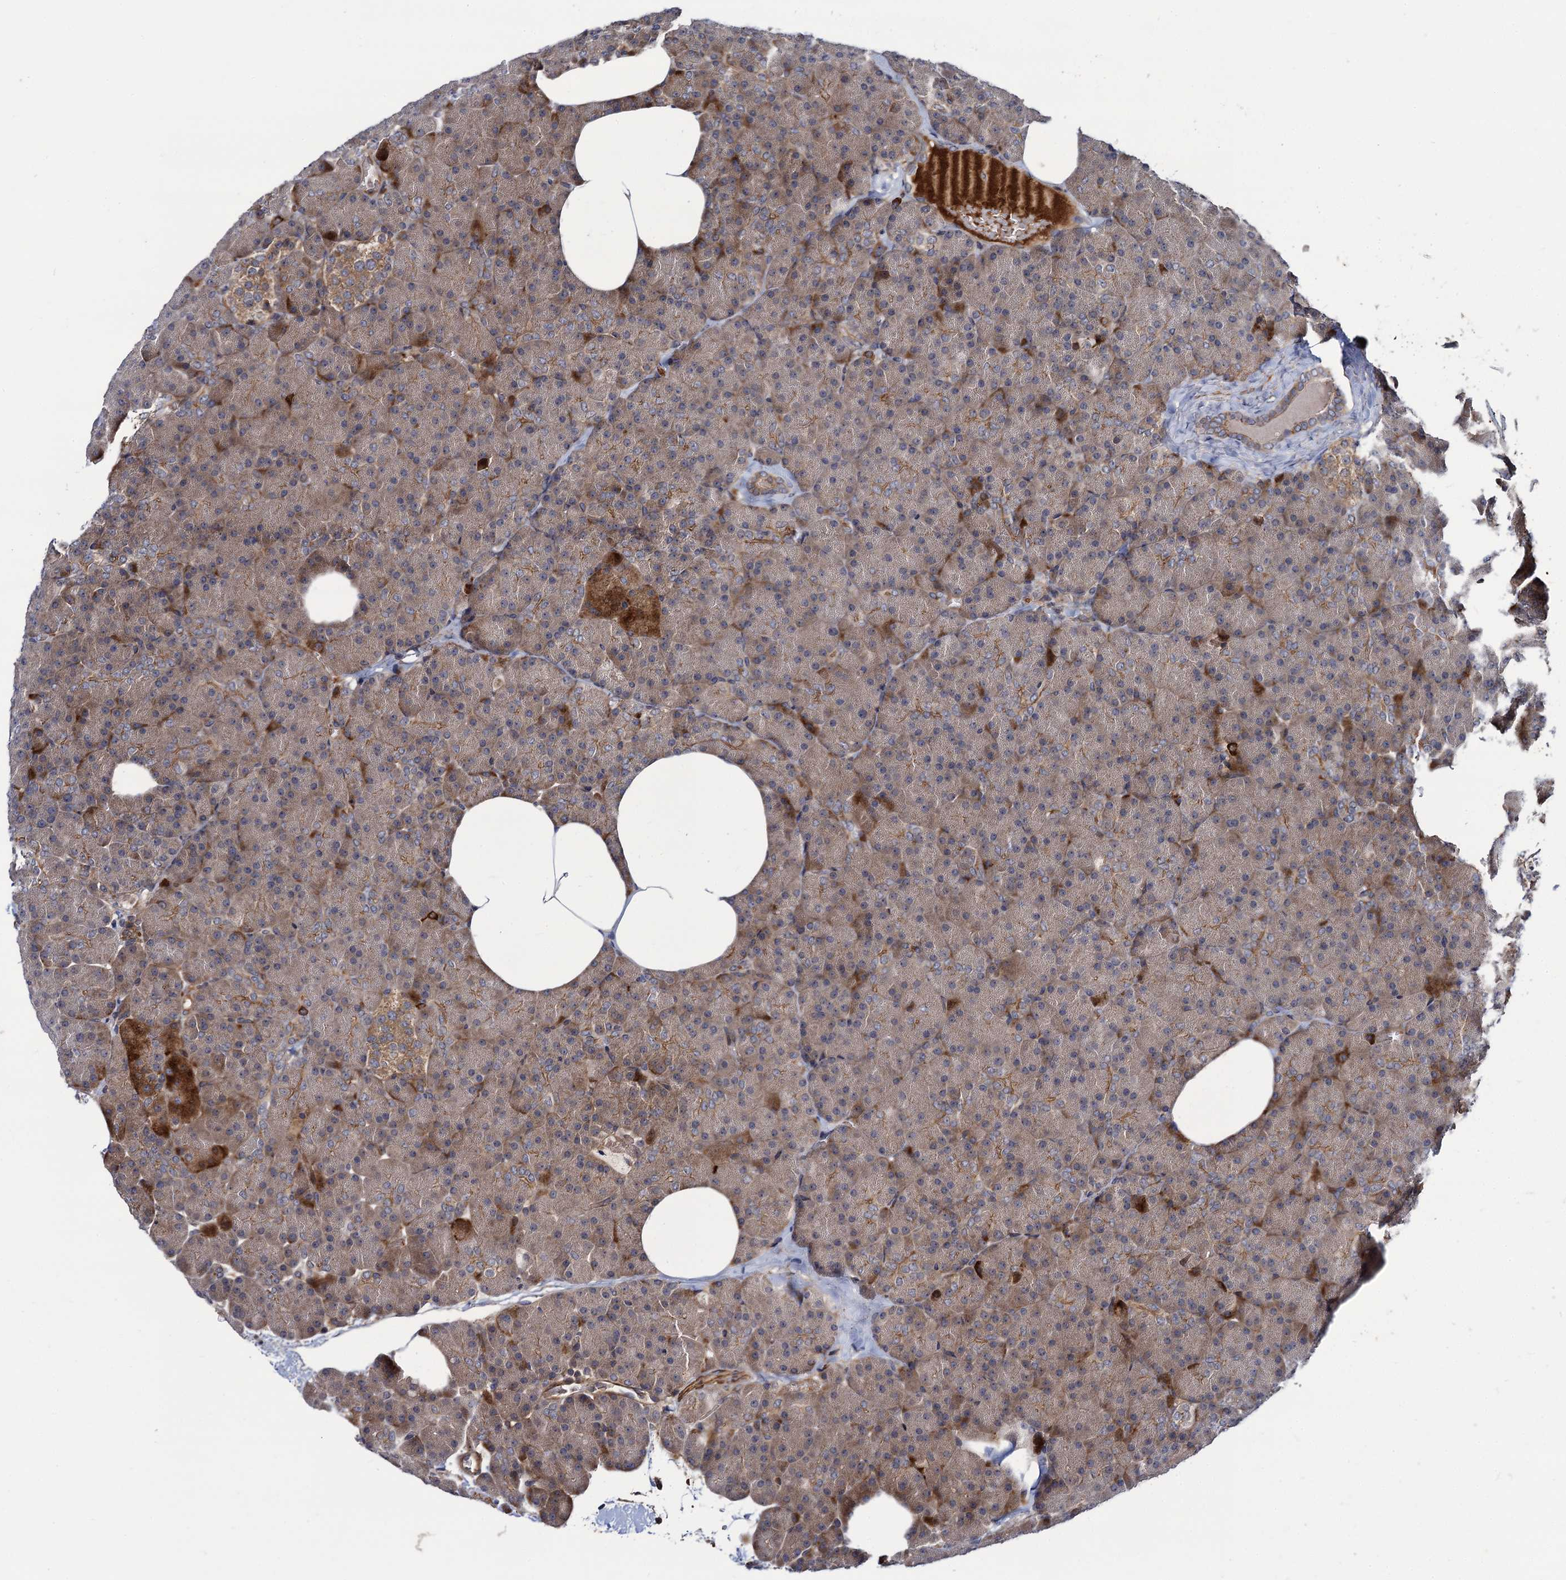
{"staining": {"intensity": "moderate", "quantity": ">75%", "location": "cytoplasmic/membranous"}, "tissue": "pancreas", "cell_type": "Exocrine glandular cells", "image_type": "normal", "snomed": [{"axis": "morphology", "description": "Normal tissue, NOS"}, {"axis": "morphology", "description": "Carcinoid, malignant, NOS"}, {"axis": "topography", "description": "Pancreas"}], "caption": "Exocrine glandular cells exhibit moderate cytoplasmic/membranous positivity in about >75% of cells in unremarkable pancreas.", "gene": "KXD1", "patient": {"sex": "female", "age": 35}}